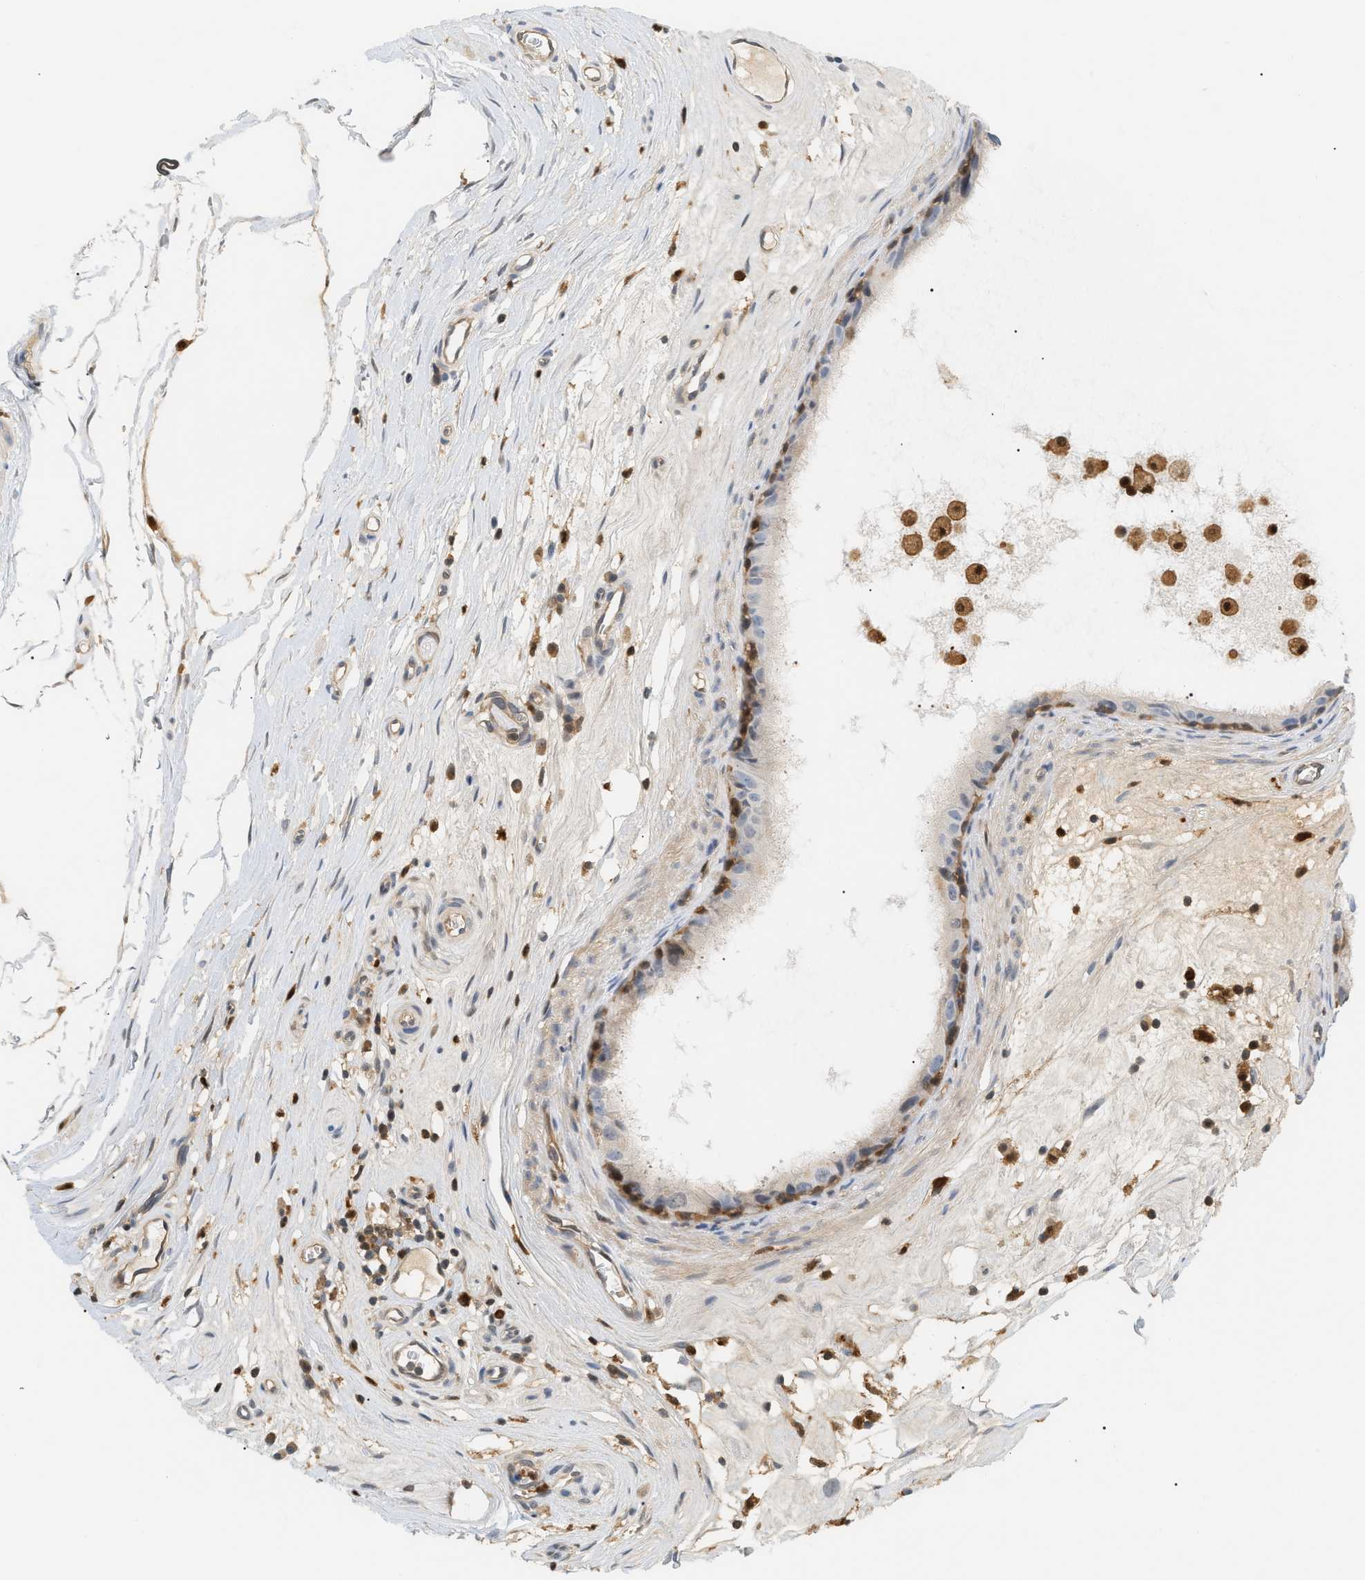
{"staining": {"intensity": "moderate", "quantity": "<25%", "location": "cytoplasmic/membranous"}, "tissue": "epididymis", "cell_type": "Glandular cells", "image_type": "normal", "snomed": [{"axis": "morphology", "description": "Normal tissue, NOS"}, {"axis": "morphology", "description": "Inflammation, NOS"}, {"axis": "topography", "description": "Epididymis"}], "caption": "This image shows immunohistochemistry staining of benign human epididymis, with low moderate cytoplasmic/membranous staining in about <25% of glandular cells.", "gene": "PYCARD", "patient": {"sex": "male", "age": 85}}